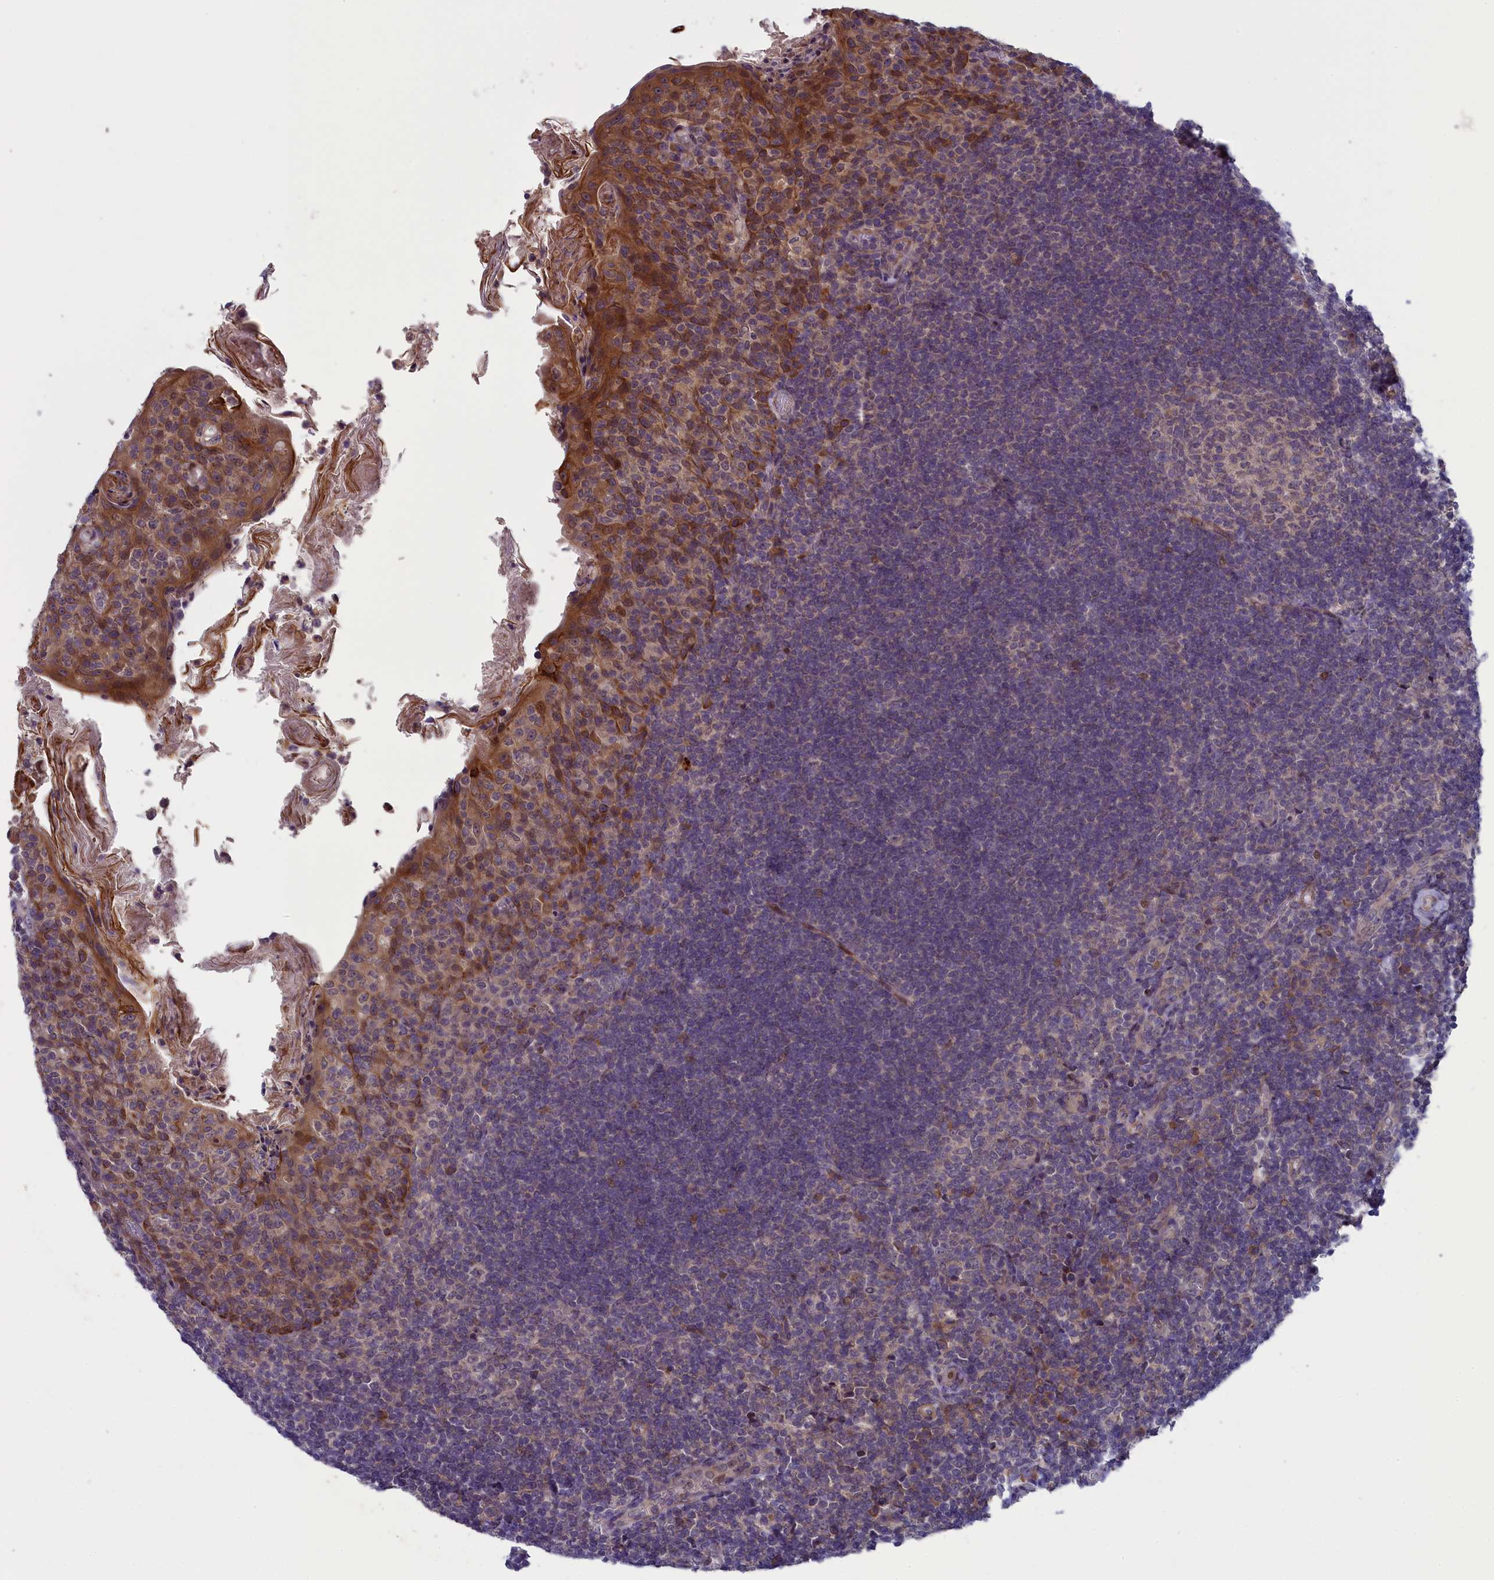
{"staining": {"intensity": "negative", "quantity": "none", "location": "none"}, "tissue": "tonsil", "cell_type": "Germinal center cells", "image_type": "normal", "snomed": [{"axis": "morphology", "description": "Normal tissue, NOS"}, {"axis": "topography", "description": "Tonsil"}], "caption": "This micrograph is of benign tonsil stained with immunohistochemistry to label a protein in brown with the nuclei are counter-stained blue. There is no positivity in germinal center cells.", "gene": "ANKRD39", "patient": {"sex": "female", "age": 10}}